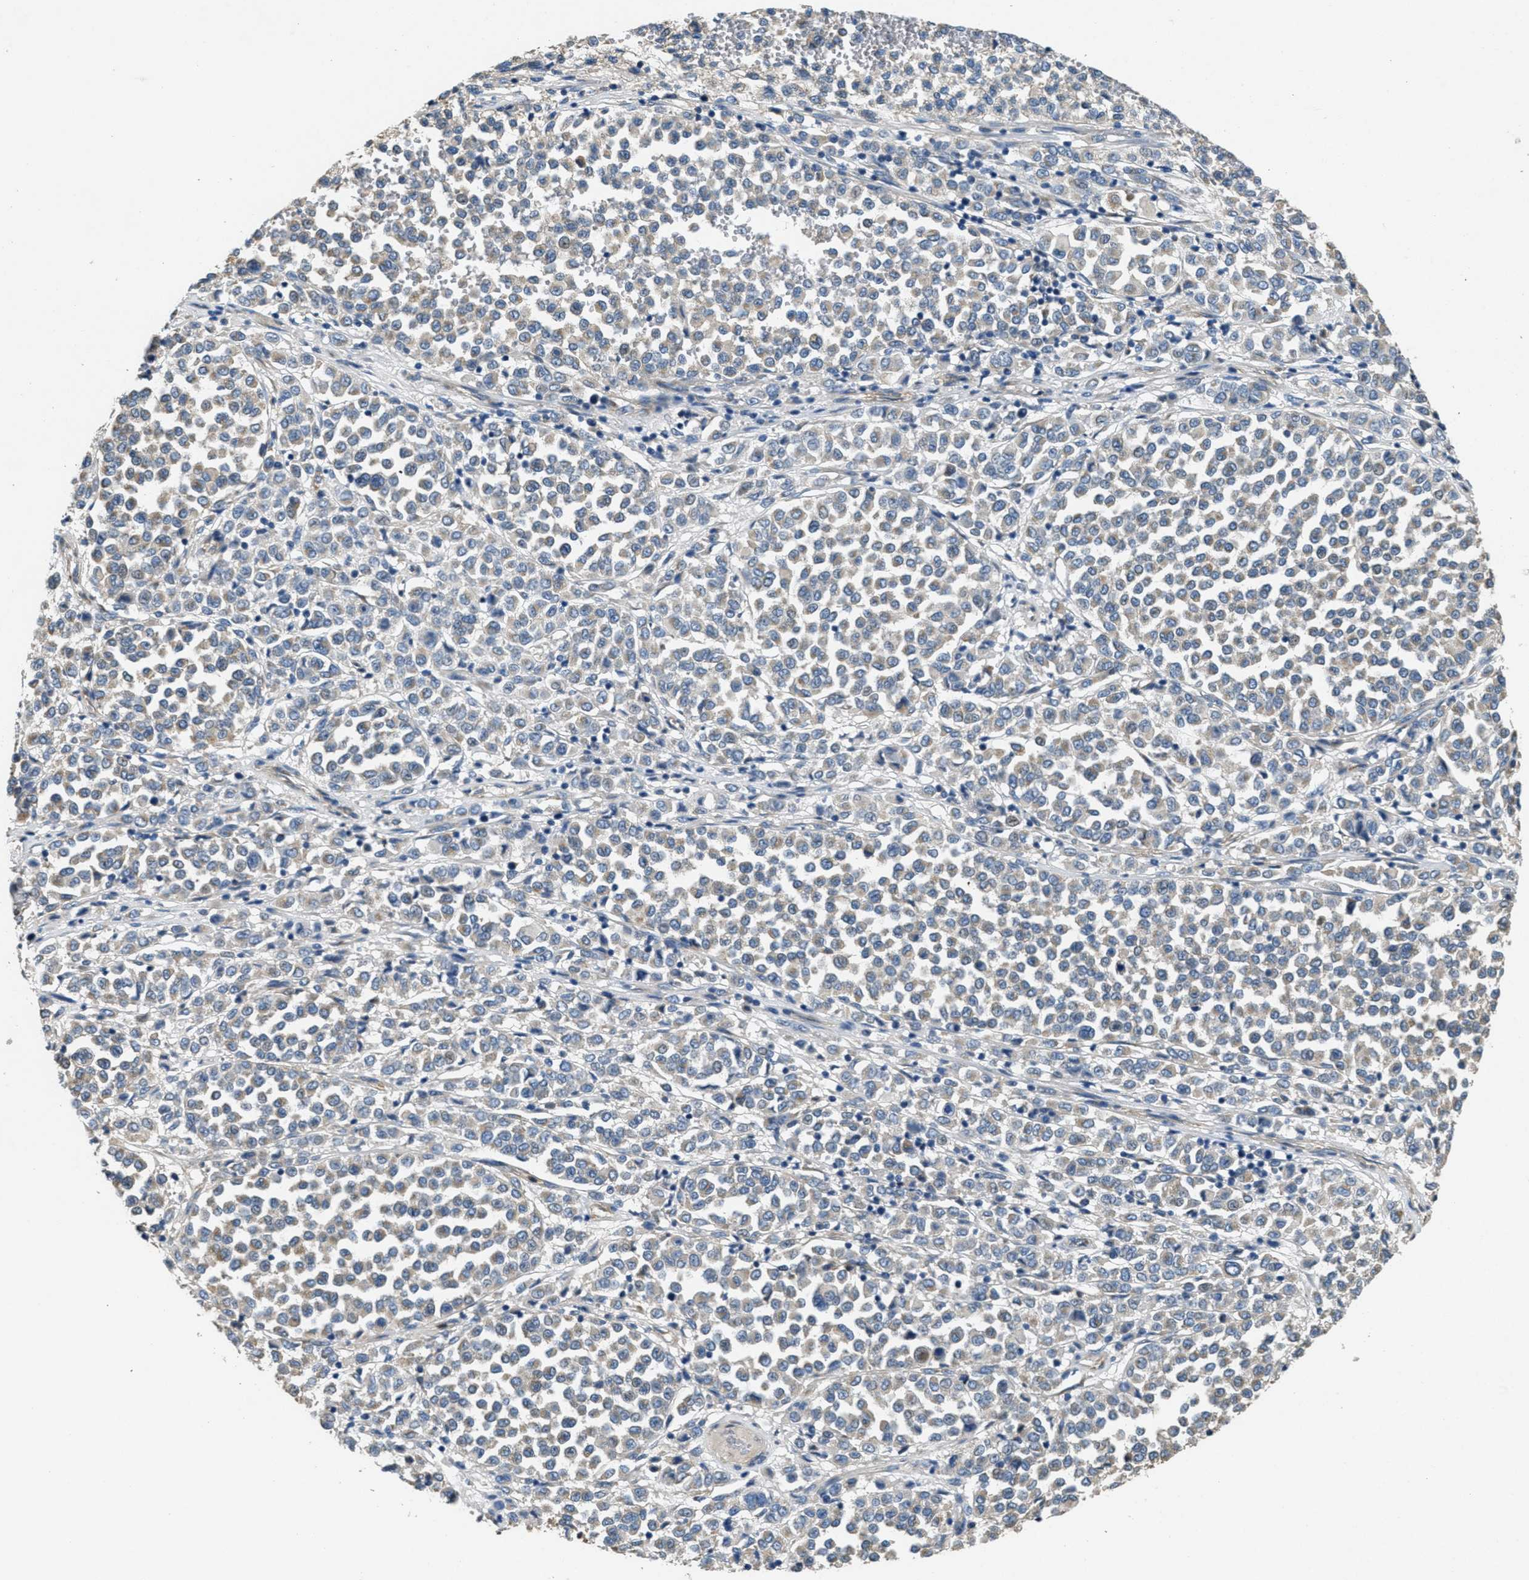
{"staining": {"intensity": "weak", "quantity": "25%-75%", "location": "cytoplasmic/membranous"}, "tissue": "melanoma", "cell_type": "Tumor cells", "image_type": "cancer", "snomed": [{"axis": "morphology", "description": "Malignant melanoma, Metastatic site"}, {"axis": "topography", "description": "Pancreas"}], "caption": "Immunohistochemical staining of human malignant melanoma (metastatic site) exhibits low levels of weak cytoplasmic/membranous expression in about 25%-75% of tumor cells.", "gene": "TOMM70", "patient": {"sex": "female", "age": 30}}